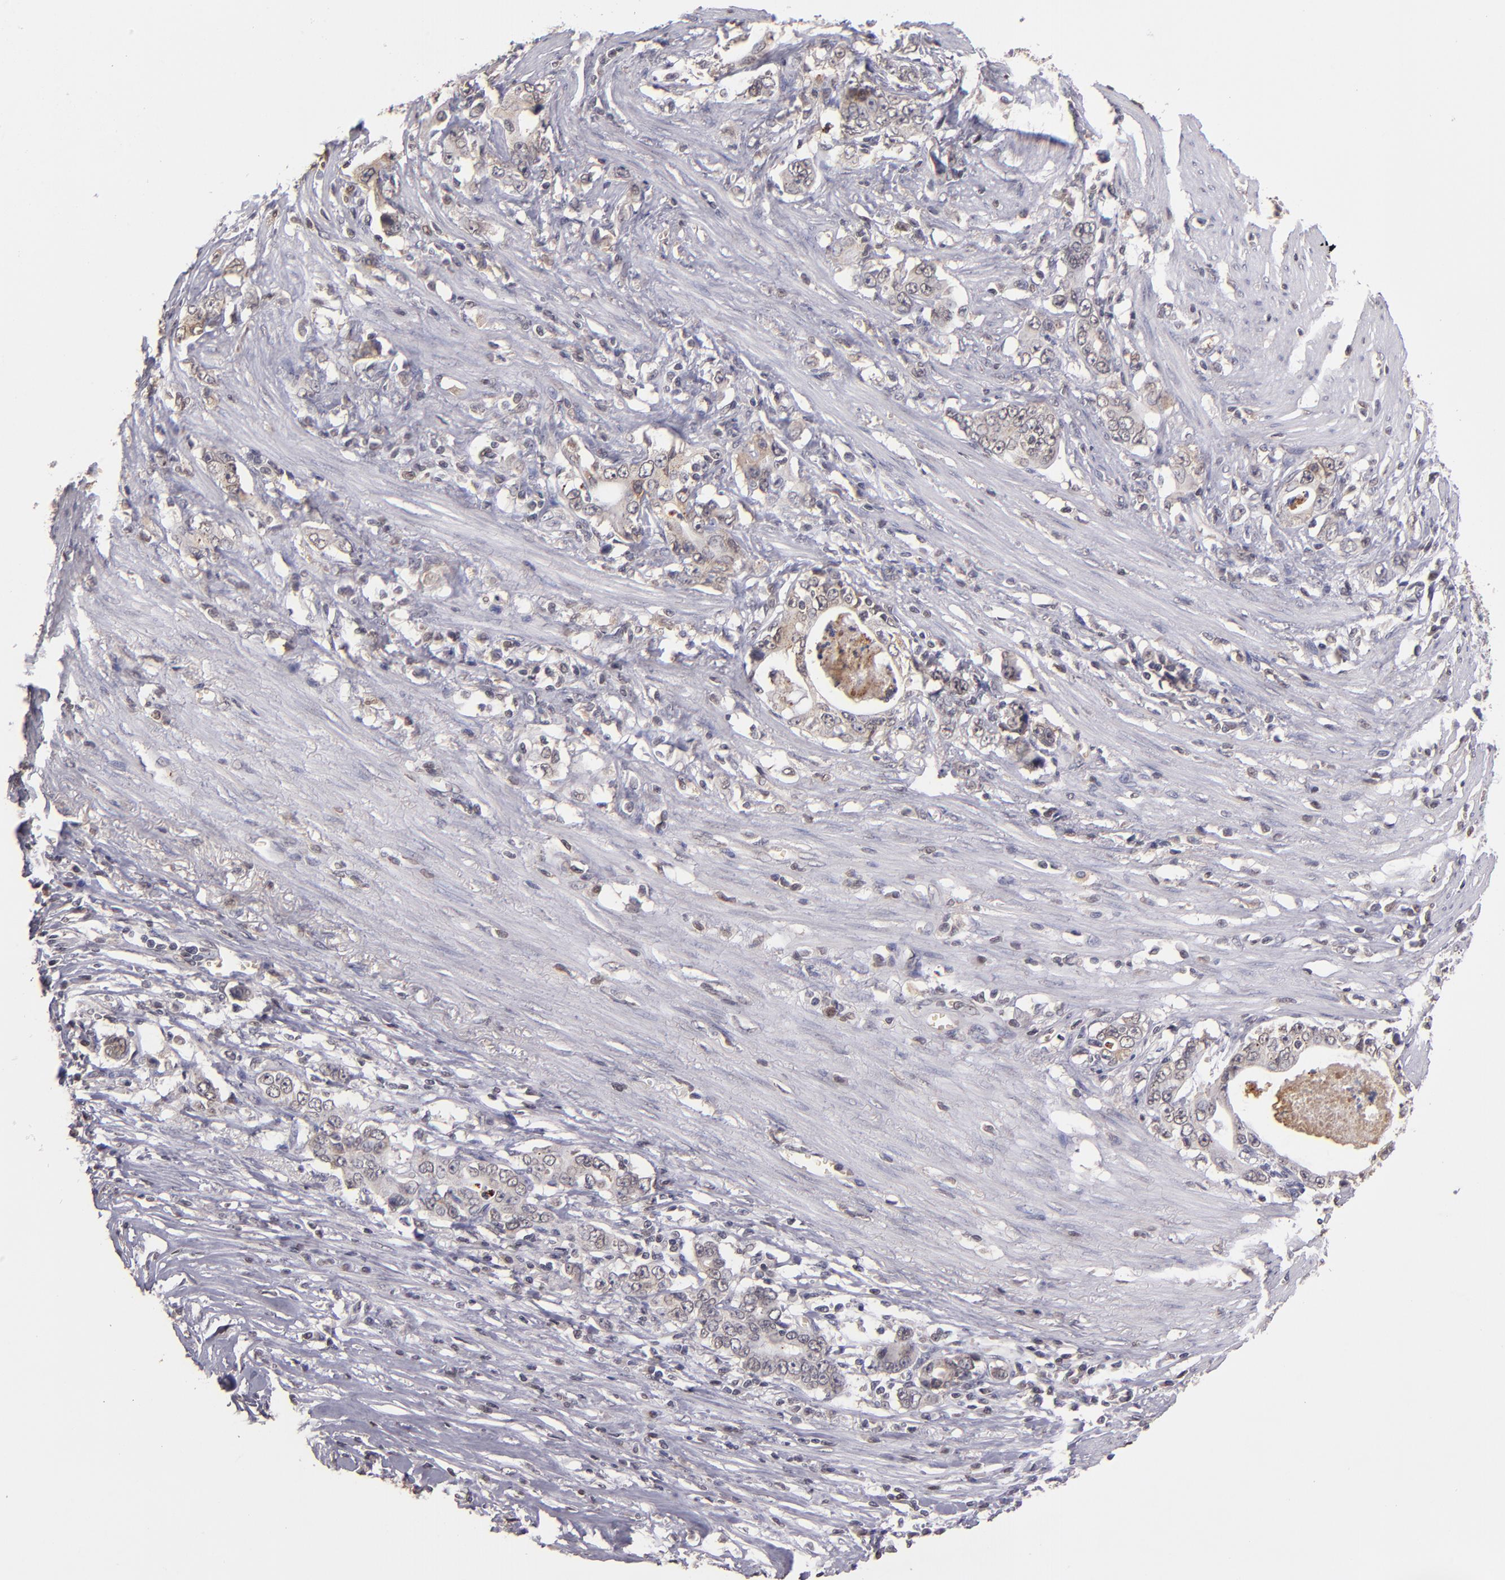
{"staining": {"intensity": "weak", "quantity": "25%-75%", "location": "cytoplasmic/membranous"}, "tissue": "stomach cancer", "cell_type": "Tumor cells", "image_type": "cancer", "snomed": [{"axis": "morphology", "description": "Adenocarcinoma, NOS"}, {"axis": "topography", "description": "Stomach, lower"}], "caption": "This image demonstrates adenocarcinoma (stomach) stained with IHC to label a protein in brown. The cytoplasmic/membranous of tumor cells show weak positivity for the protein. Nuclei are counter-stained blue.", "gene": "SERPINC1", "patient": {"sex": "female", "age": 72}}